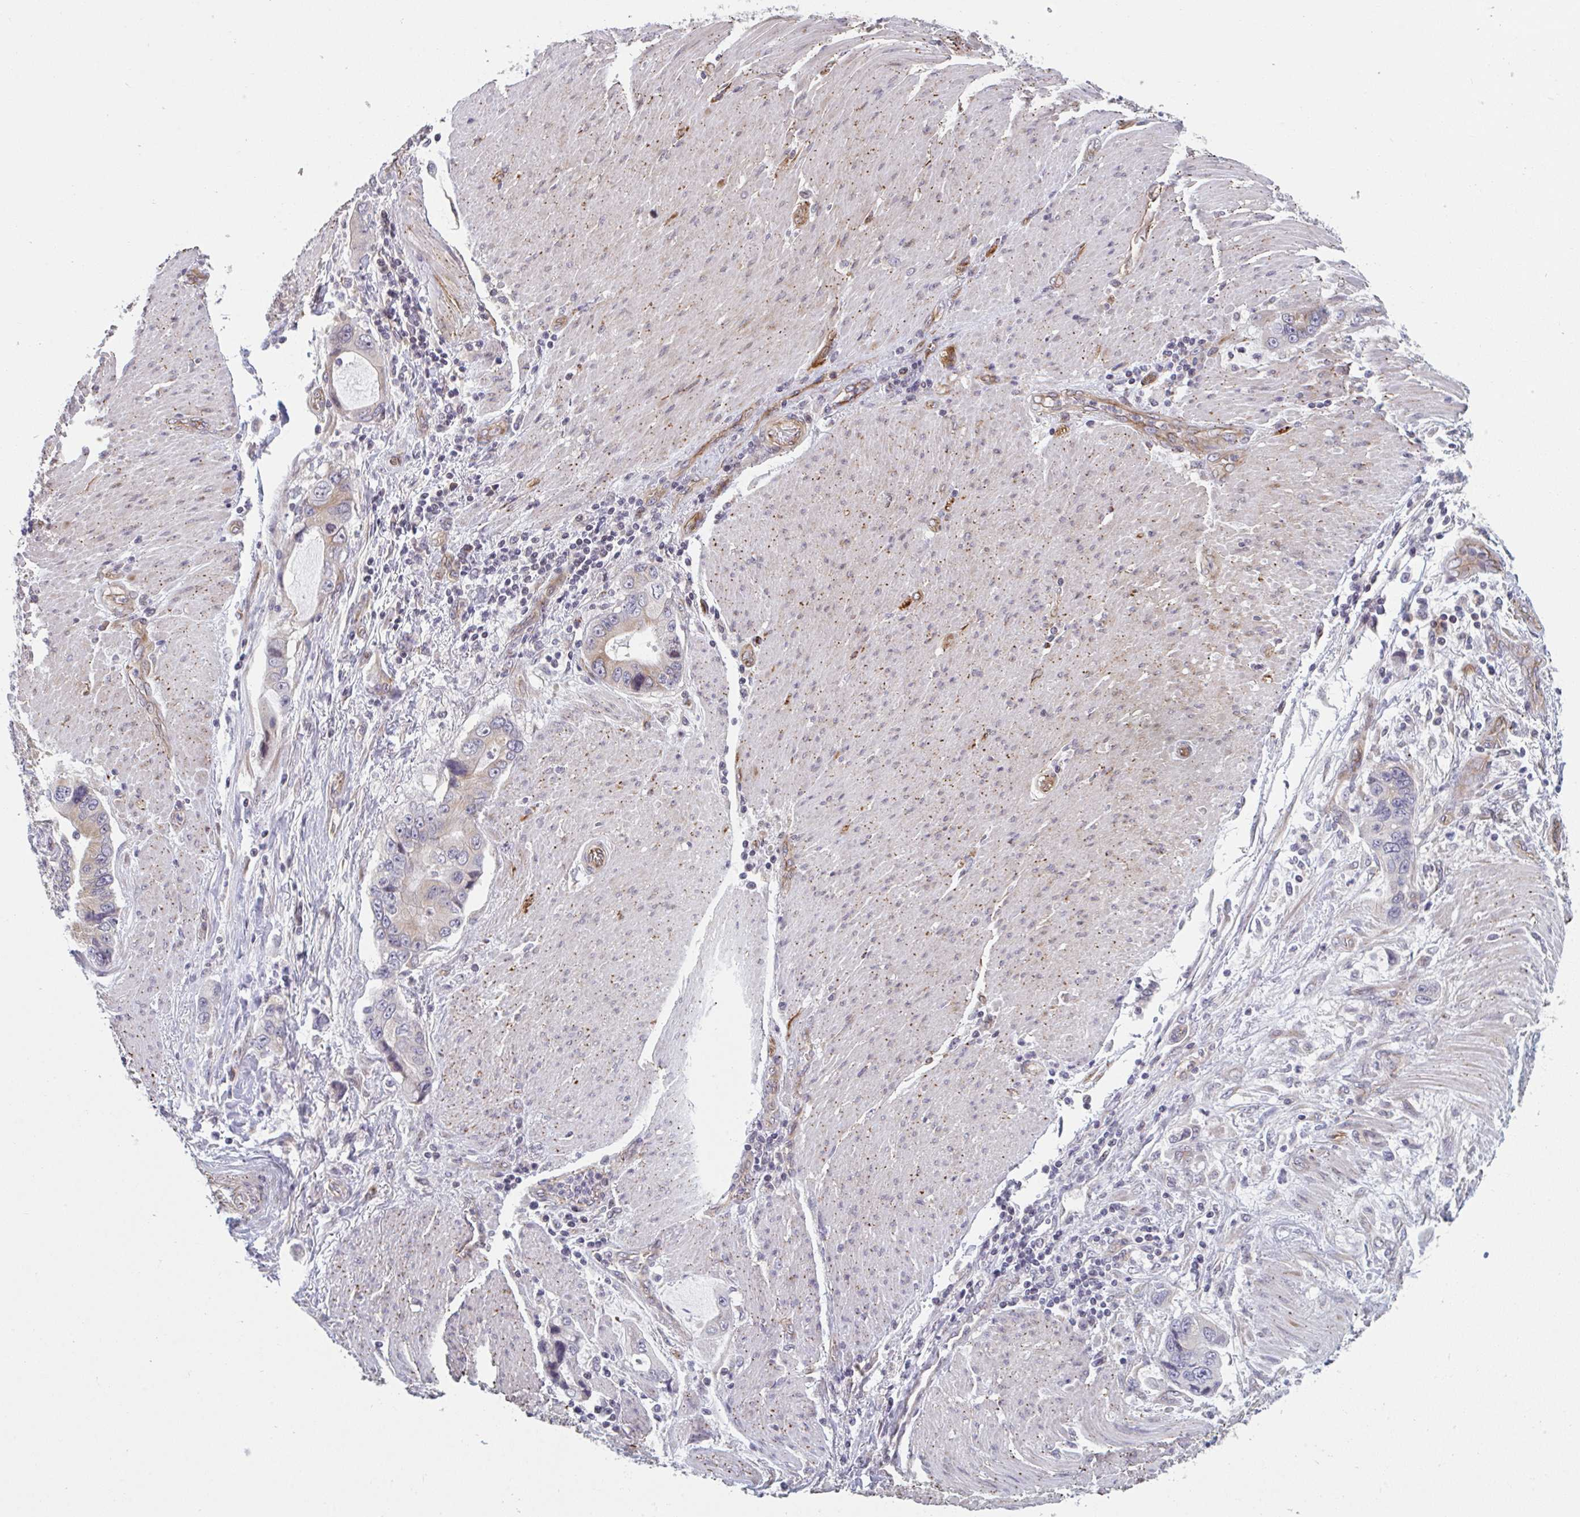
{"staining": {"intensity": "negative", "quantity": "none", "location": "none"}, "tissue": "stomach cancer", "cell_type": "Tumor cells", "image_type": "cancer", "snomed": [{"axis": "morphology", "description": "Adenocarcinoma, NOS"}, {"axis": "topography", "description": "Pancreas"}, {"axis": "topography", "description": "Stomach, upper"}], "caption": "Immunohistochemical staining of human stomach cancer (adenocarcinoma) demonstrates no significant positivity in tumor cells. Nuclei are stained in blue.", "gene": "TNFSF10", "patient": {"sex": "male", "age": 77}}